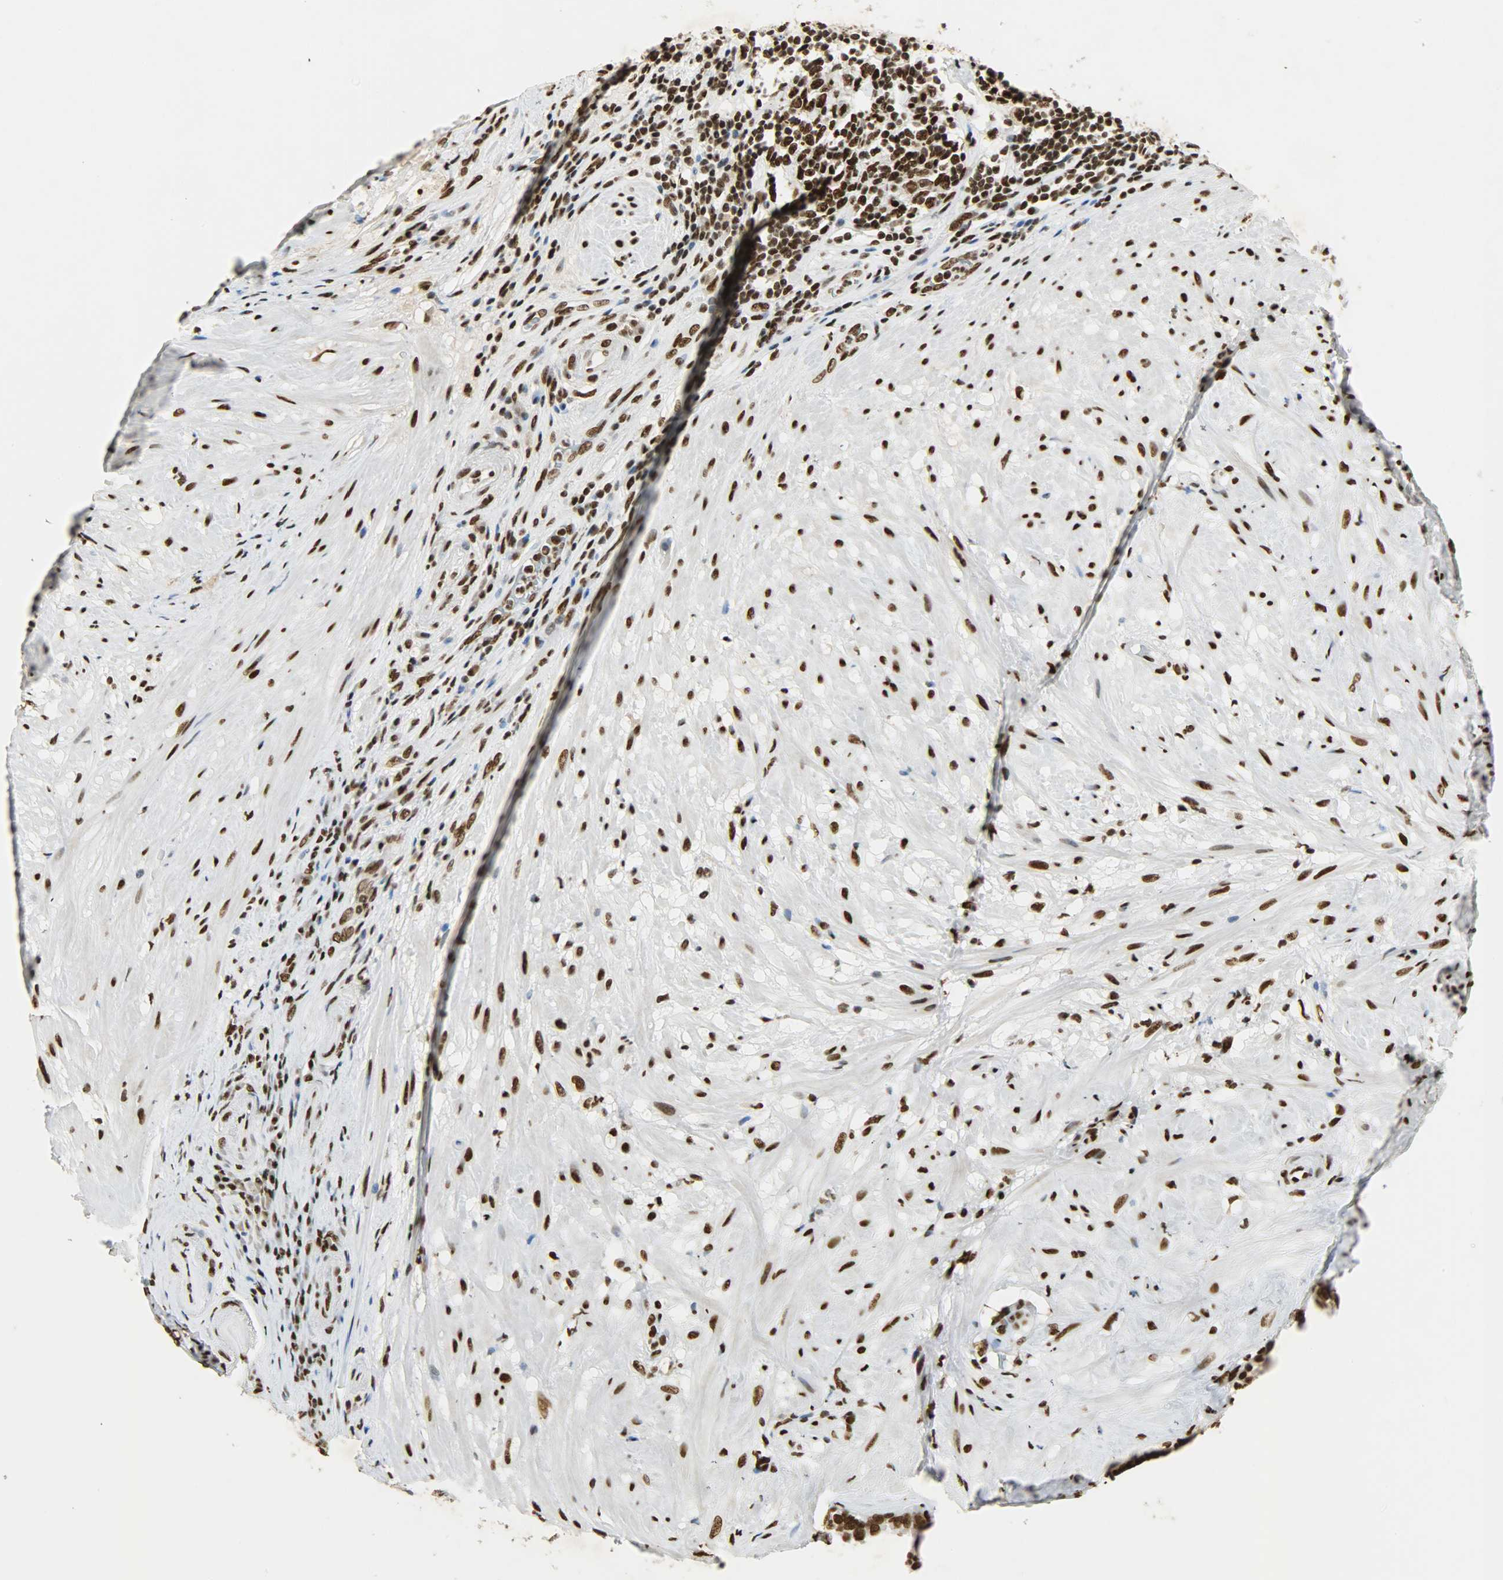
{"staining": {"intensity": "strong", "quantity": ">75%", "location": "nuclear"}, "tissue": "seminal vesicle", "cell_type": "Glandular cells", "image_type": "normal", "snomed": [{"axis": "morphology", "description": "Normal tissue, NOS"}, {"axis": "topography", "description": "Seminal veicle"}], "caption": "Immunohistochemistry of benign seminal vesicle reveals high levels of strong nuclear expression in about >75% of glandular cells. (brown staining indicates protein expression, while blue staining denotes nuclei).", "gene": "KHDRBS1", "patient": {"sex": "male", "age": 61}}